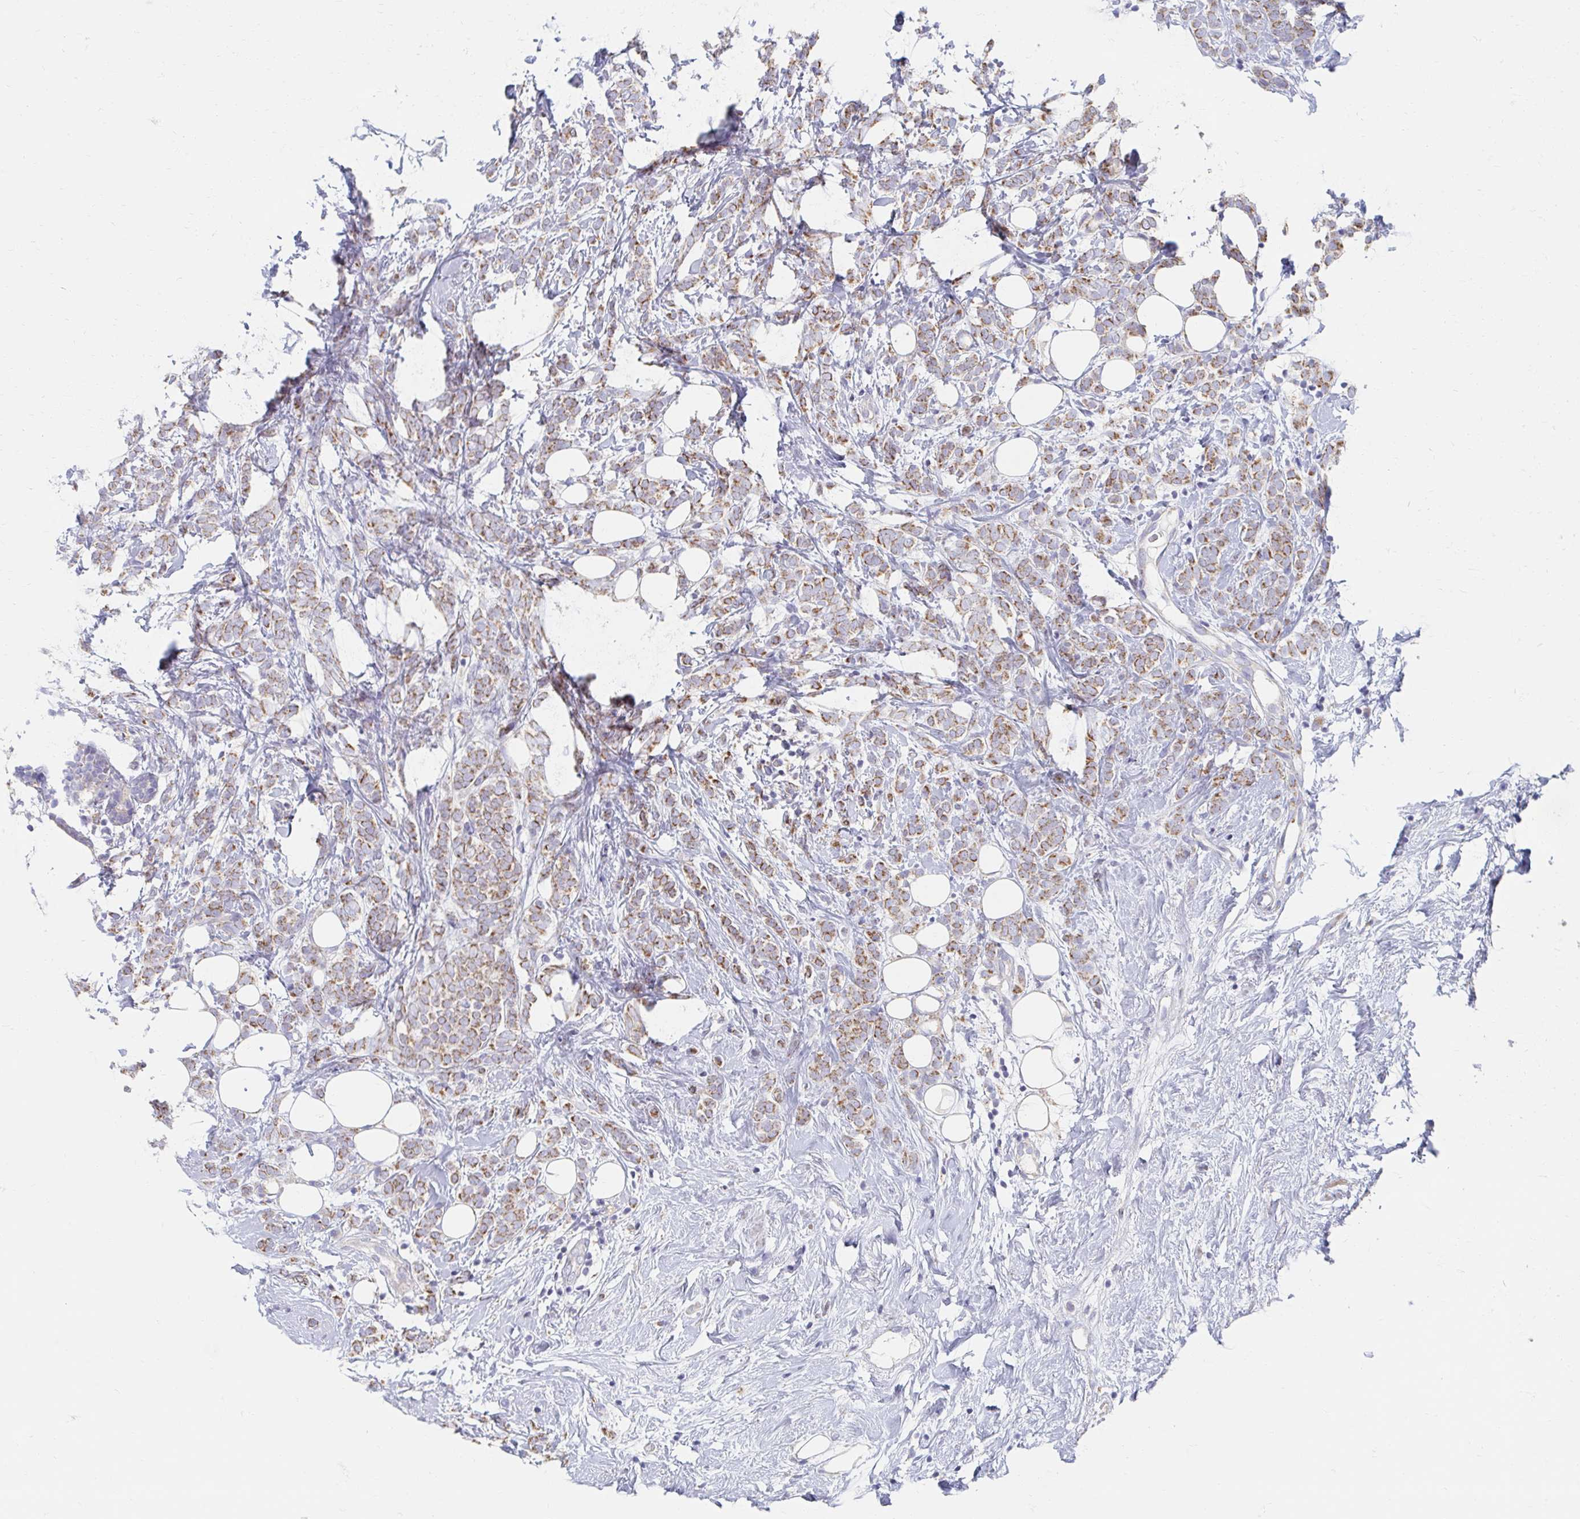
{"staining": {"intensity": "moderate", "quantity": ">75%", "location": "cytoplasmic/membranous"}, "tissue": "breast cancer", "cell_type": "Tumor cells", "image_type": "cancer", "snomed": [{"axis": "morphology", "description": "Lobular carcinoma"}, {"axis": "topography", "description": "Breast"}], "caption": "An IHC image of tumor tissue is shown. Protein staining in brown highlights moderate cytoplasmic/membranous positivity in breast cancer (lobular carcinoma) within tumor cells.", "gene": "MAVS", "patient": {"sex": "female", "age": 49}}